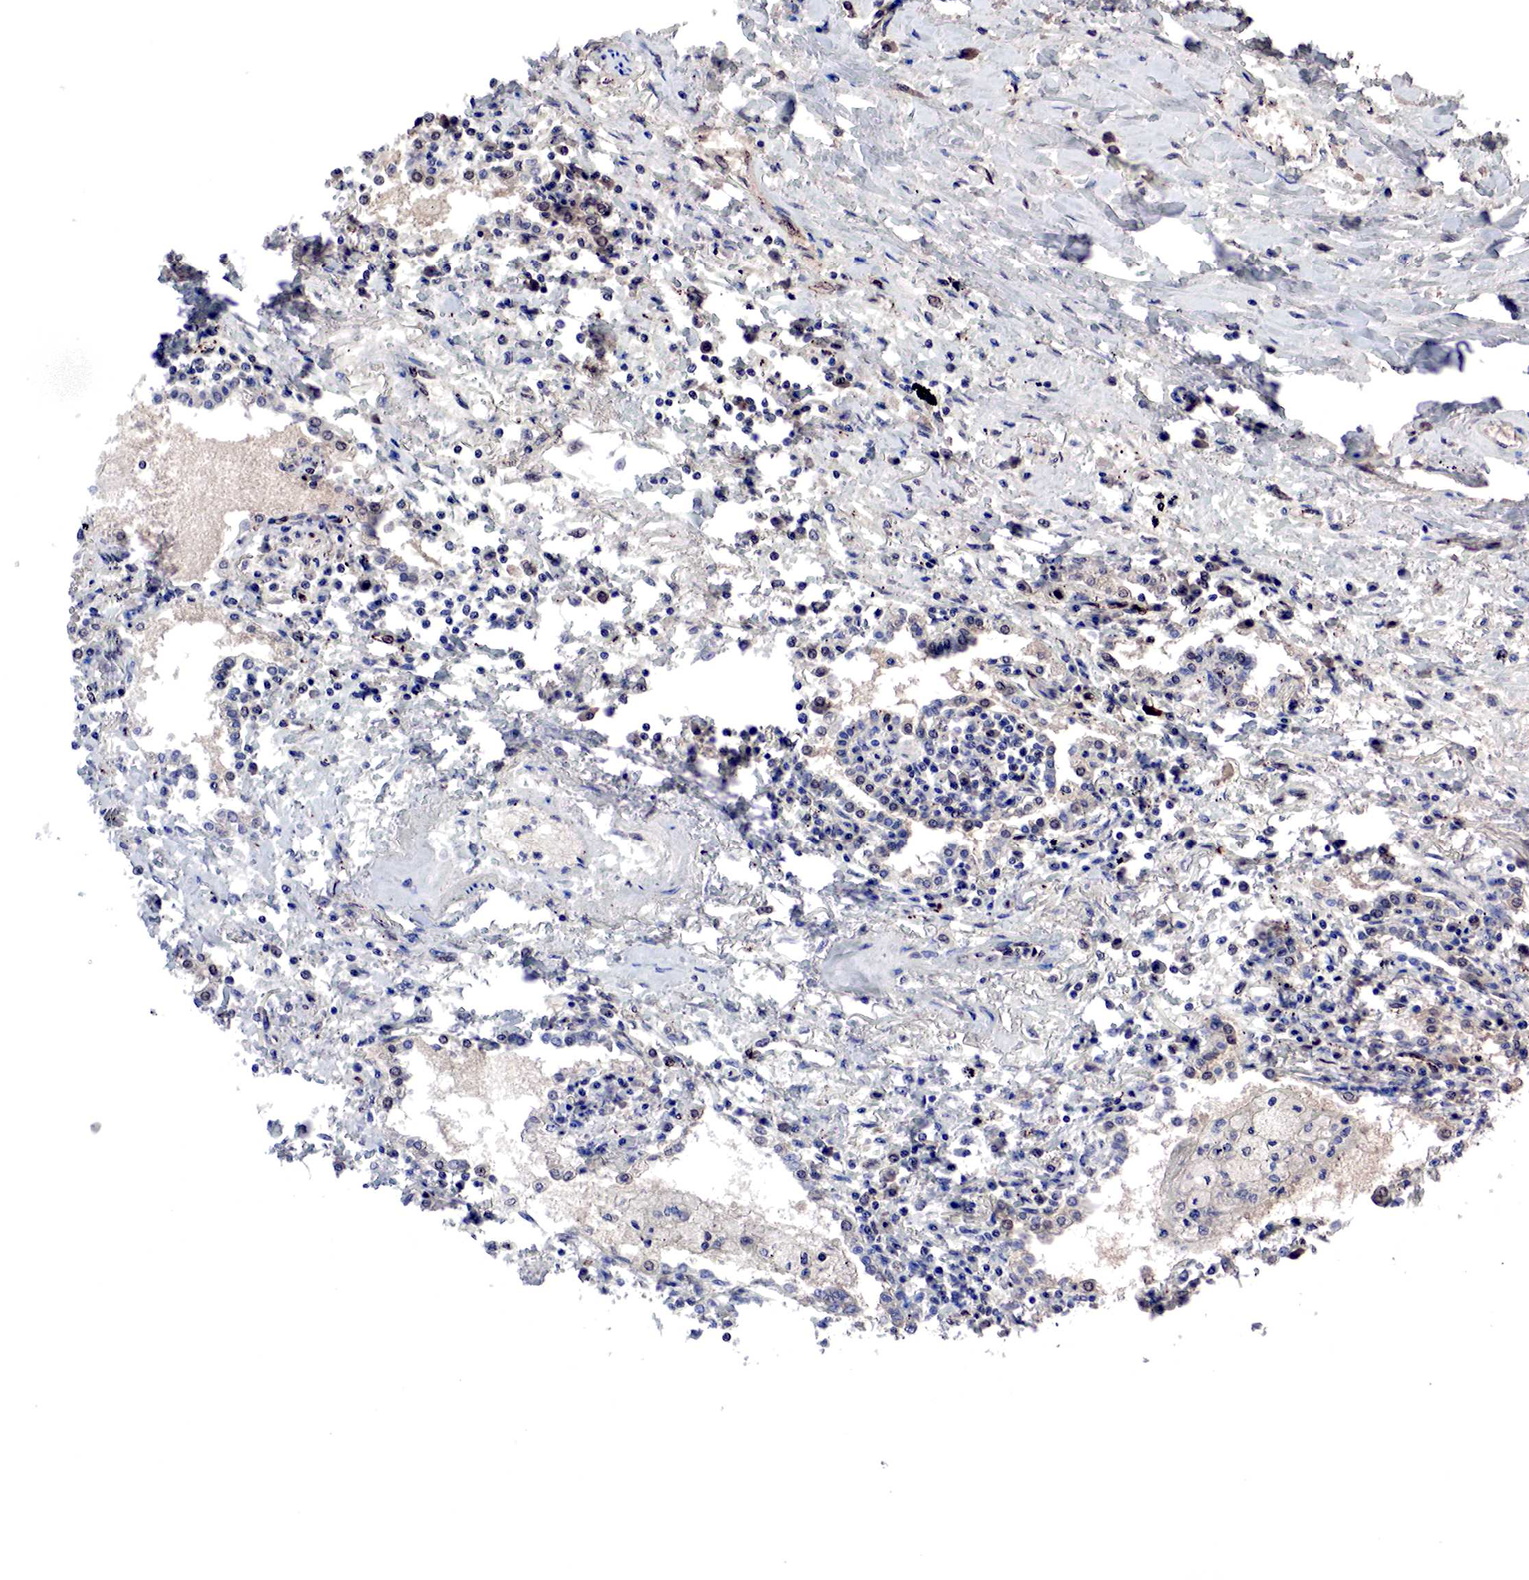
{"staining": {"intensity": "negative", "quantity": "none", "location": "none"}, "tissue": "lung cancer", "cell_type": "Tumor cells", "image_type": "cancer", "snomed": [{"axis": "morphology", "description": "Adenocarcinoma, NOS"}, {"axis": "topography", "description": "Lung"}], "caption": "Lung cancer was stained to show a protein in brown. There is no significant positivity in tumor cells. (DAB (3,3'-diaminobenzidine) immunohistochemistry (IHC) visualized using brightfield microscopy, high magnification).", "gene": "DACH2", "patient": {"sex": "male", "age": 60}}